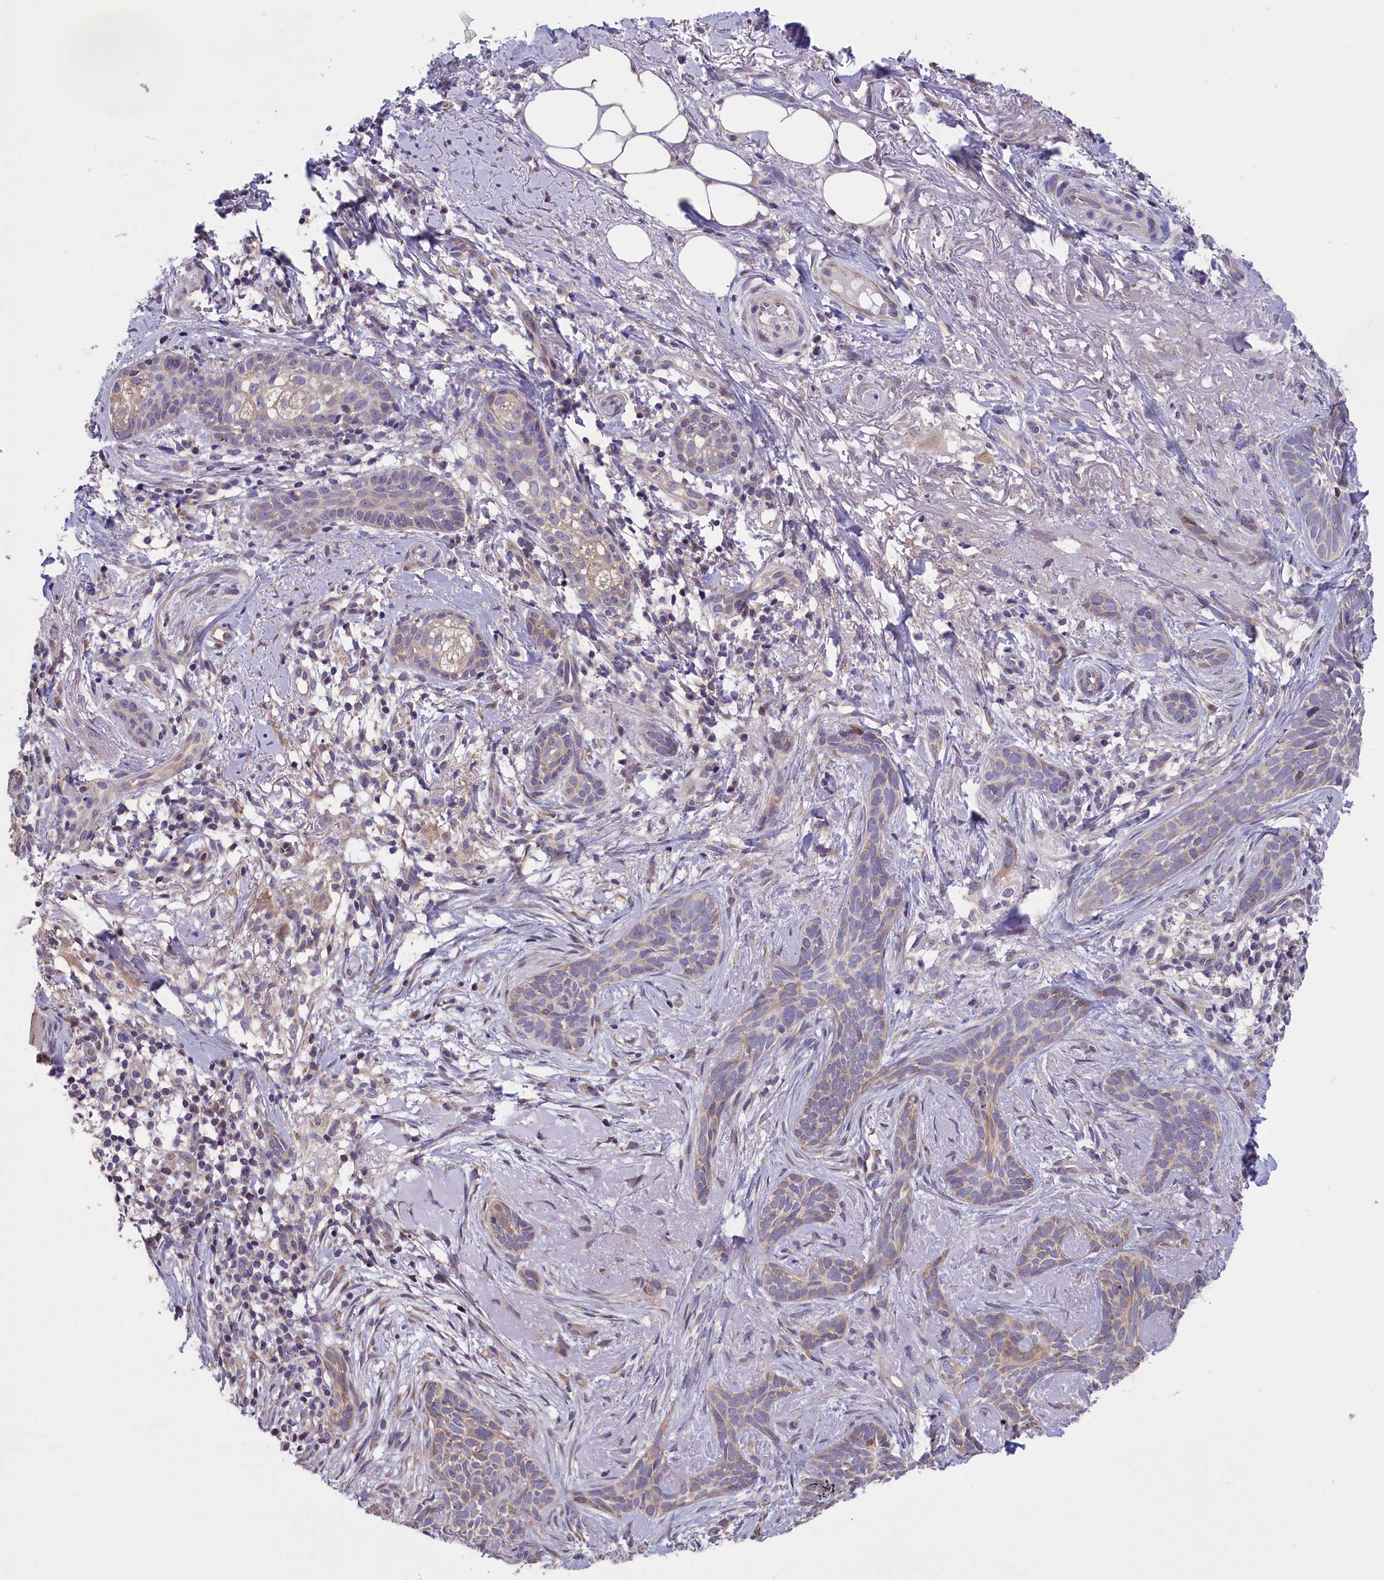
{"staining": {"intensity": "weak", "quantity": "<25%", "location": "cytoplasmic/membranous"}, "tissue": "skin cancer", "cell_type": "Tumor cells", "image_type": "cancer", "snomed": [{"axis": "morphology", "description": "Basal cell carcinoma"}, {"axis": "topography", "description": "Skin"}], "caption": "Immunohistochemistry photomicrograph of human skin cancer stained for a protein (brown), which shows no positivity in tumor cells.", "gene": "CYP2U1", "patient": {"sex": "female", "age": 76}}